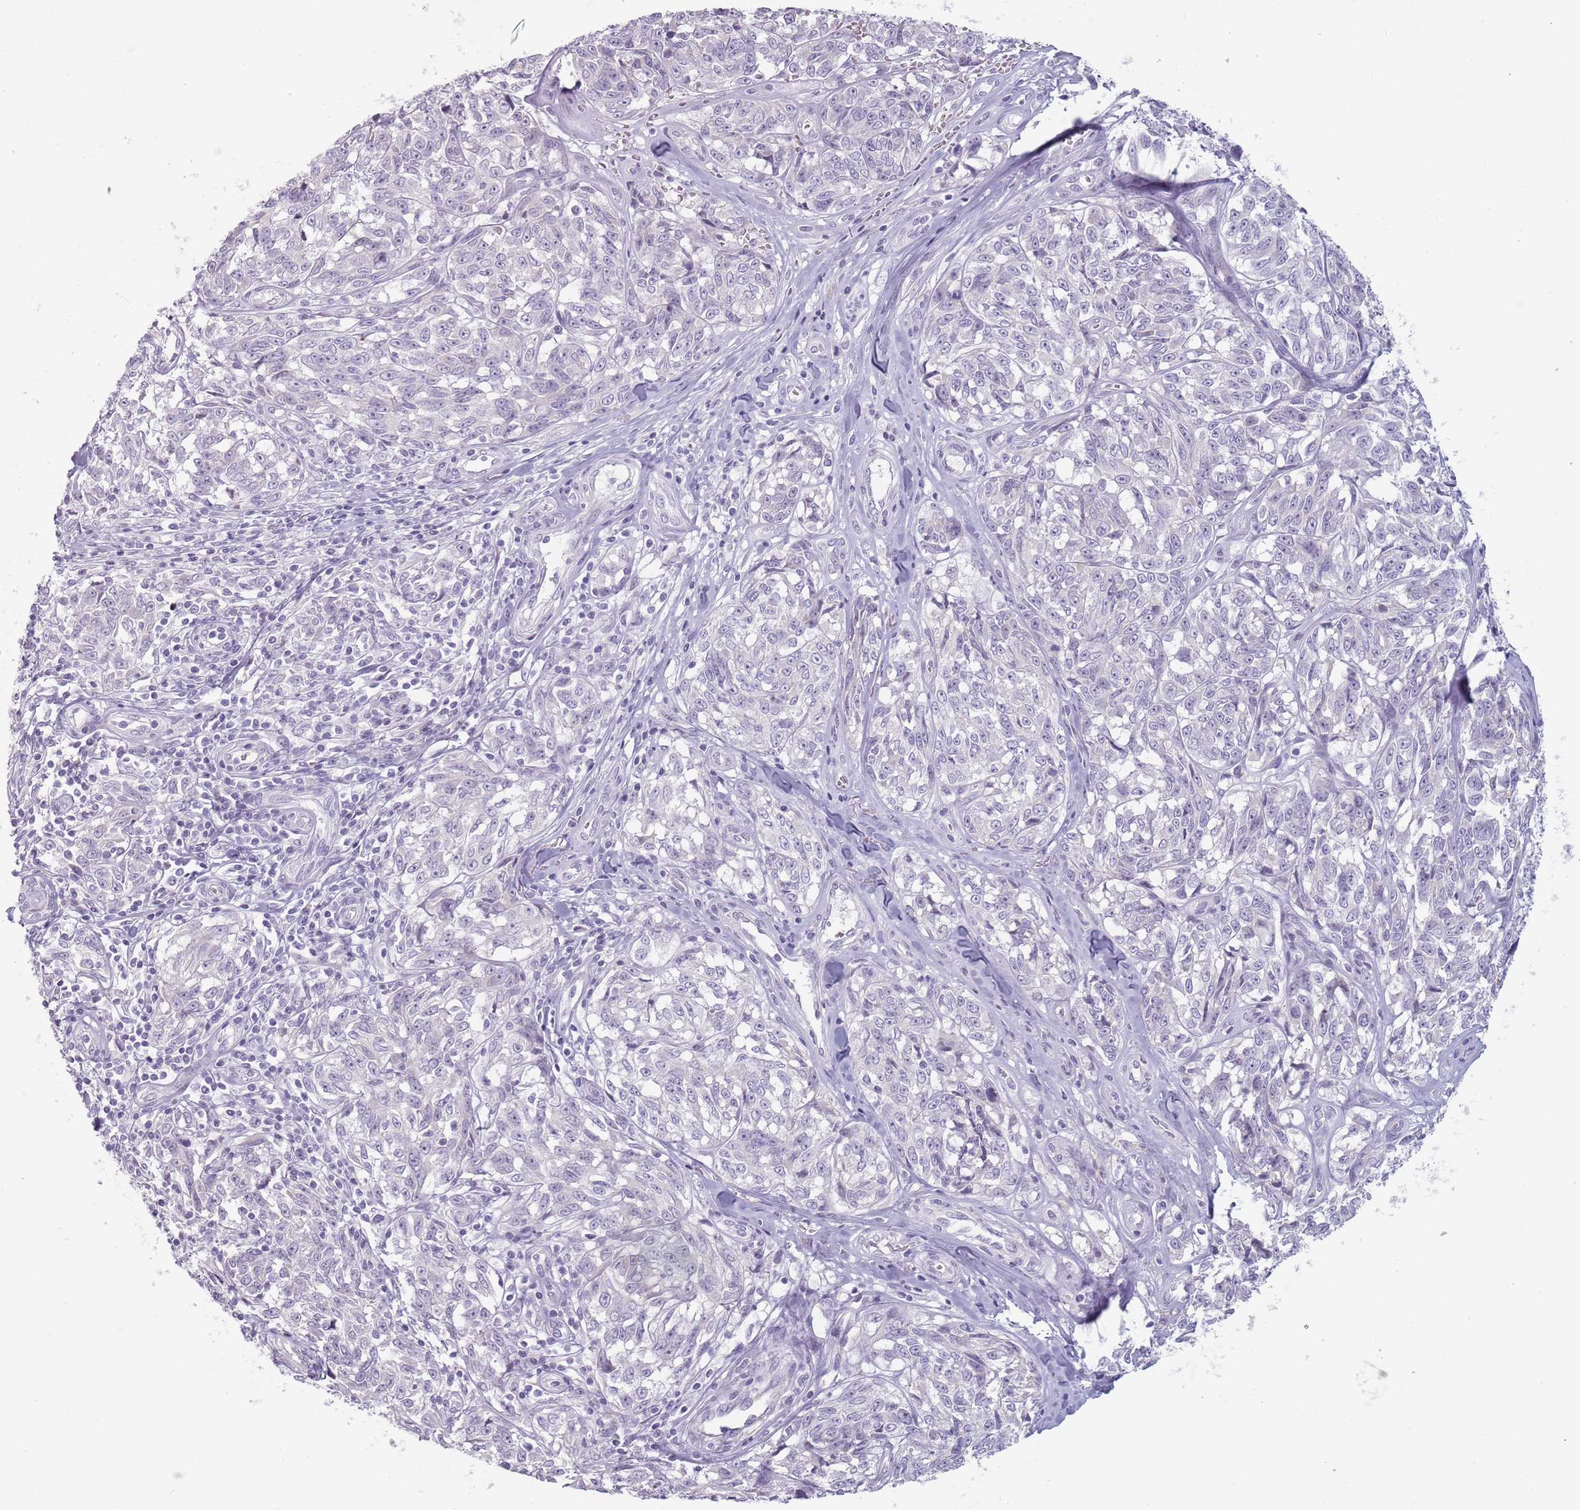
{"staining": {"intensity": "negative", "quantity": "none", "location": "none"}, "tissue": "melanoma", "cell_type": "Tumor cells", "image_type": "cancer", "snomed": [{"axis": "morphology", "description": "Normal tissue, NOS"}, {"axis": "morphology", "description": "Malignant melanoma, NOS"}, {"axis": "topography", "description": "Skin"}], "caption": "A micrograph of melanoma stained for a protein exhibits no brown staining in tumor cells. The staining was performed using DAB to visualize the protein expression in brown, while the nuclei were stained in blue with hematoxylin (Magnification: 20x).", "gene": "CEP19", "patient": {"sex": "female", "age": 64}}